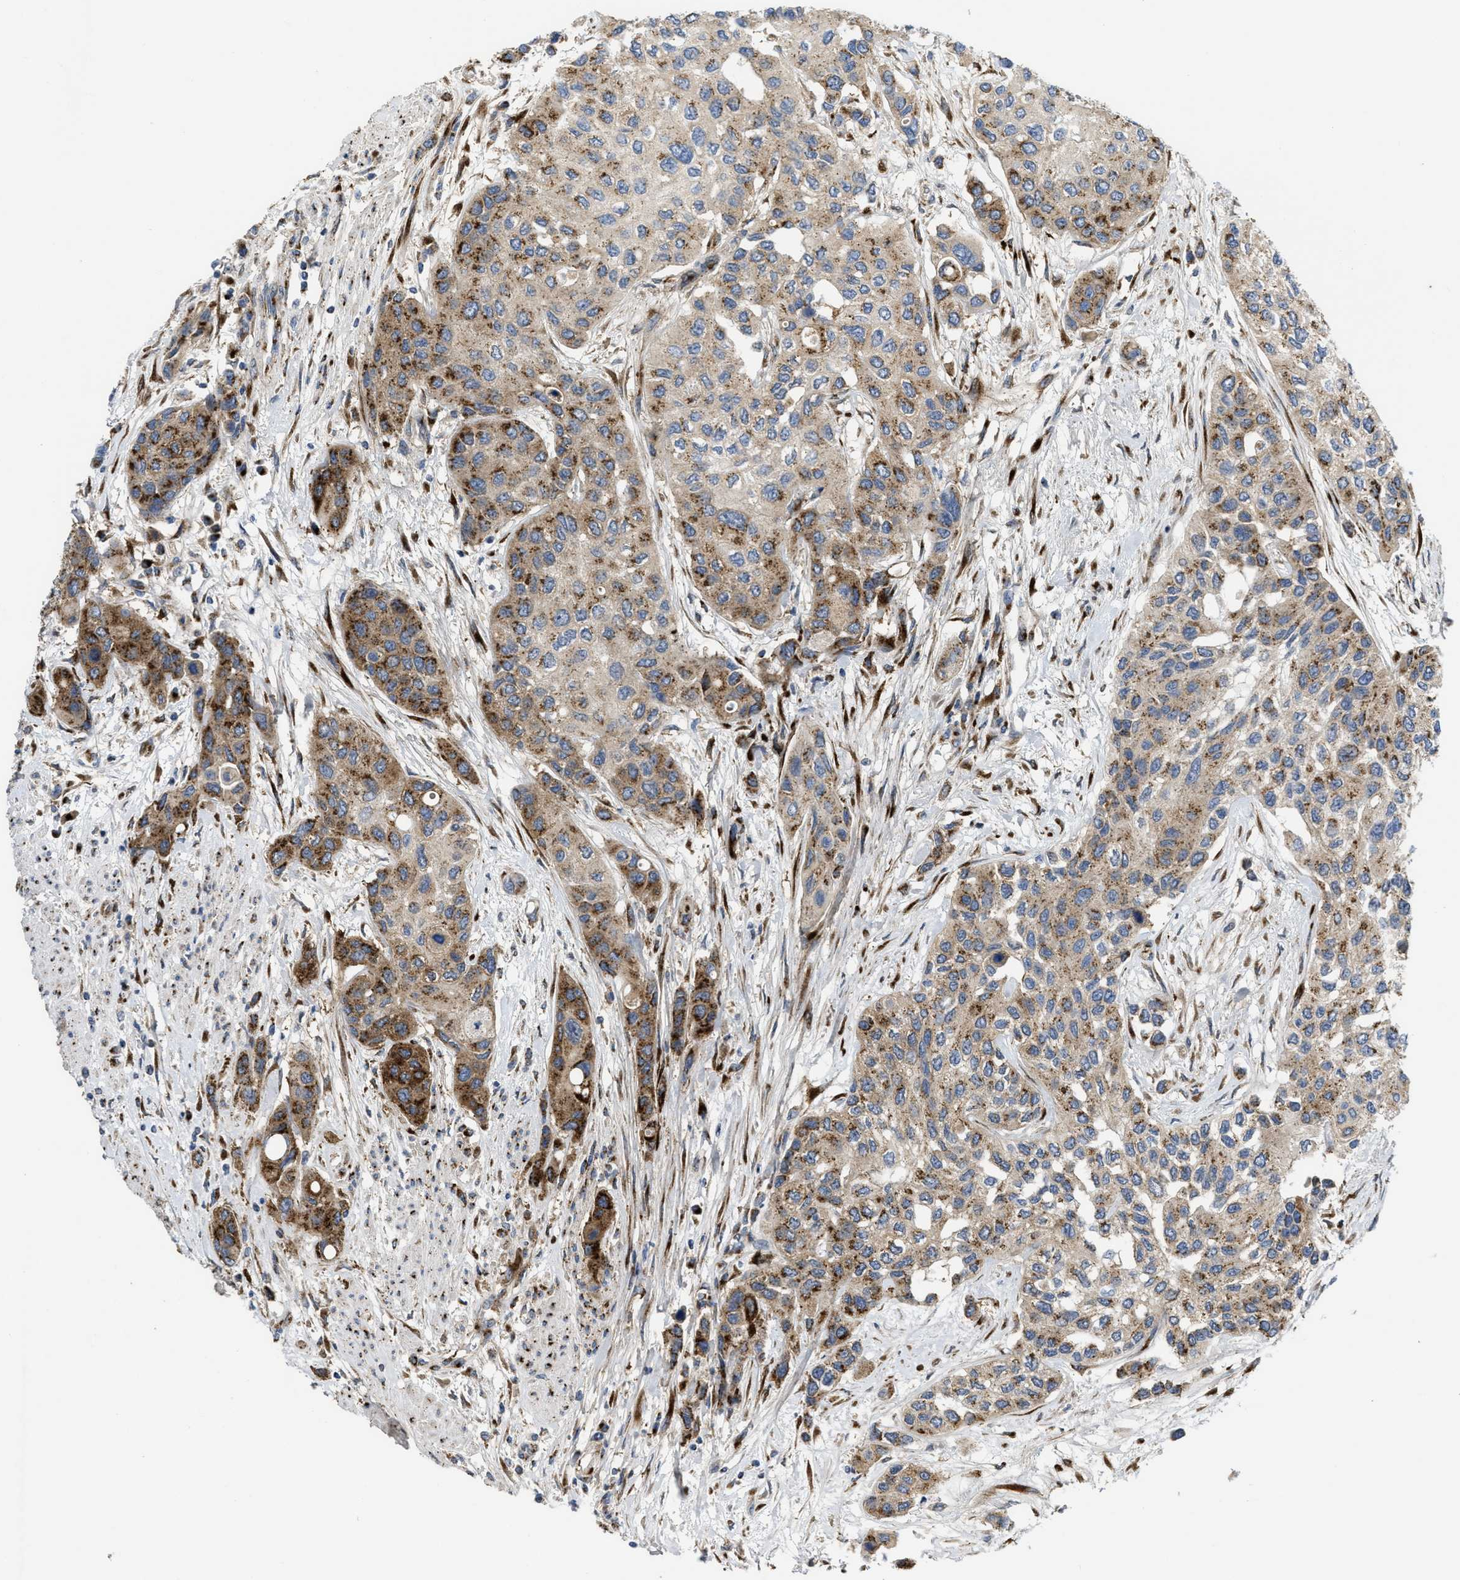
{"staining": {"intensity": "moderate", "quantity": ">75%", "location": "cytoplasmic/membranous"}, "tissue": "urothelial cancer", "cell_type": "Tumor cells", "image_type": "cancer", "snomed": [{"axis": "morphology", "description": "Urothelial carcinoma, High grade"}, {"axis": "topography", "description": "Urinary bladder"}], "caption": "A photomicrograph of high-grade urothelial carcinoma stained for a protein demonstrates moderate cytoplasmic/membranous brown staining in tumor cells.", "gene": "ZNF70", "patient": {"sex": "female", "age": 56}}